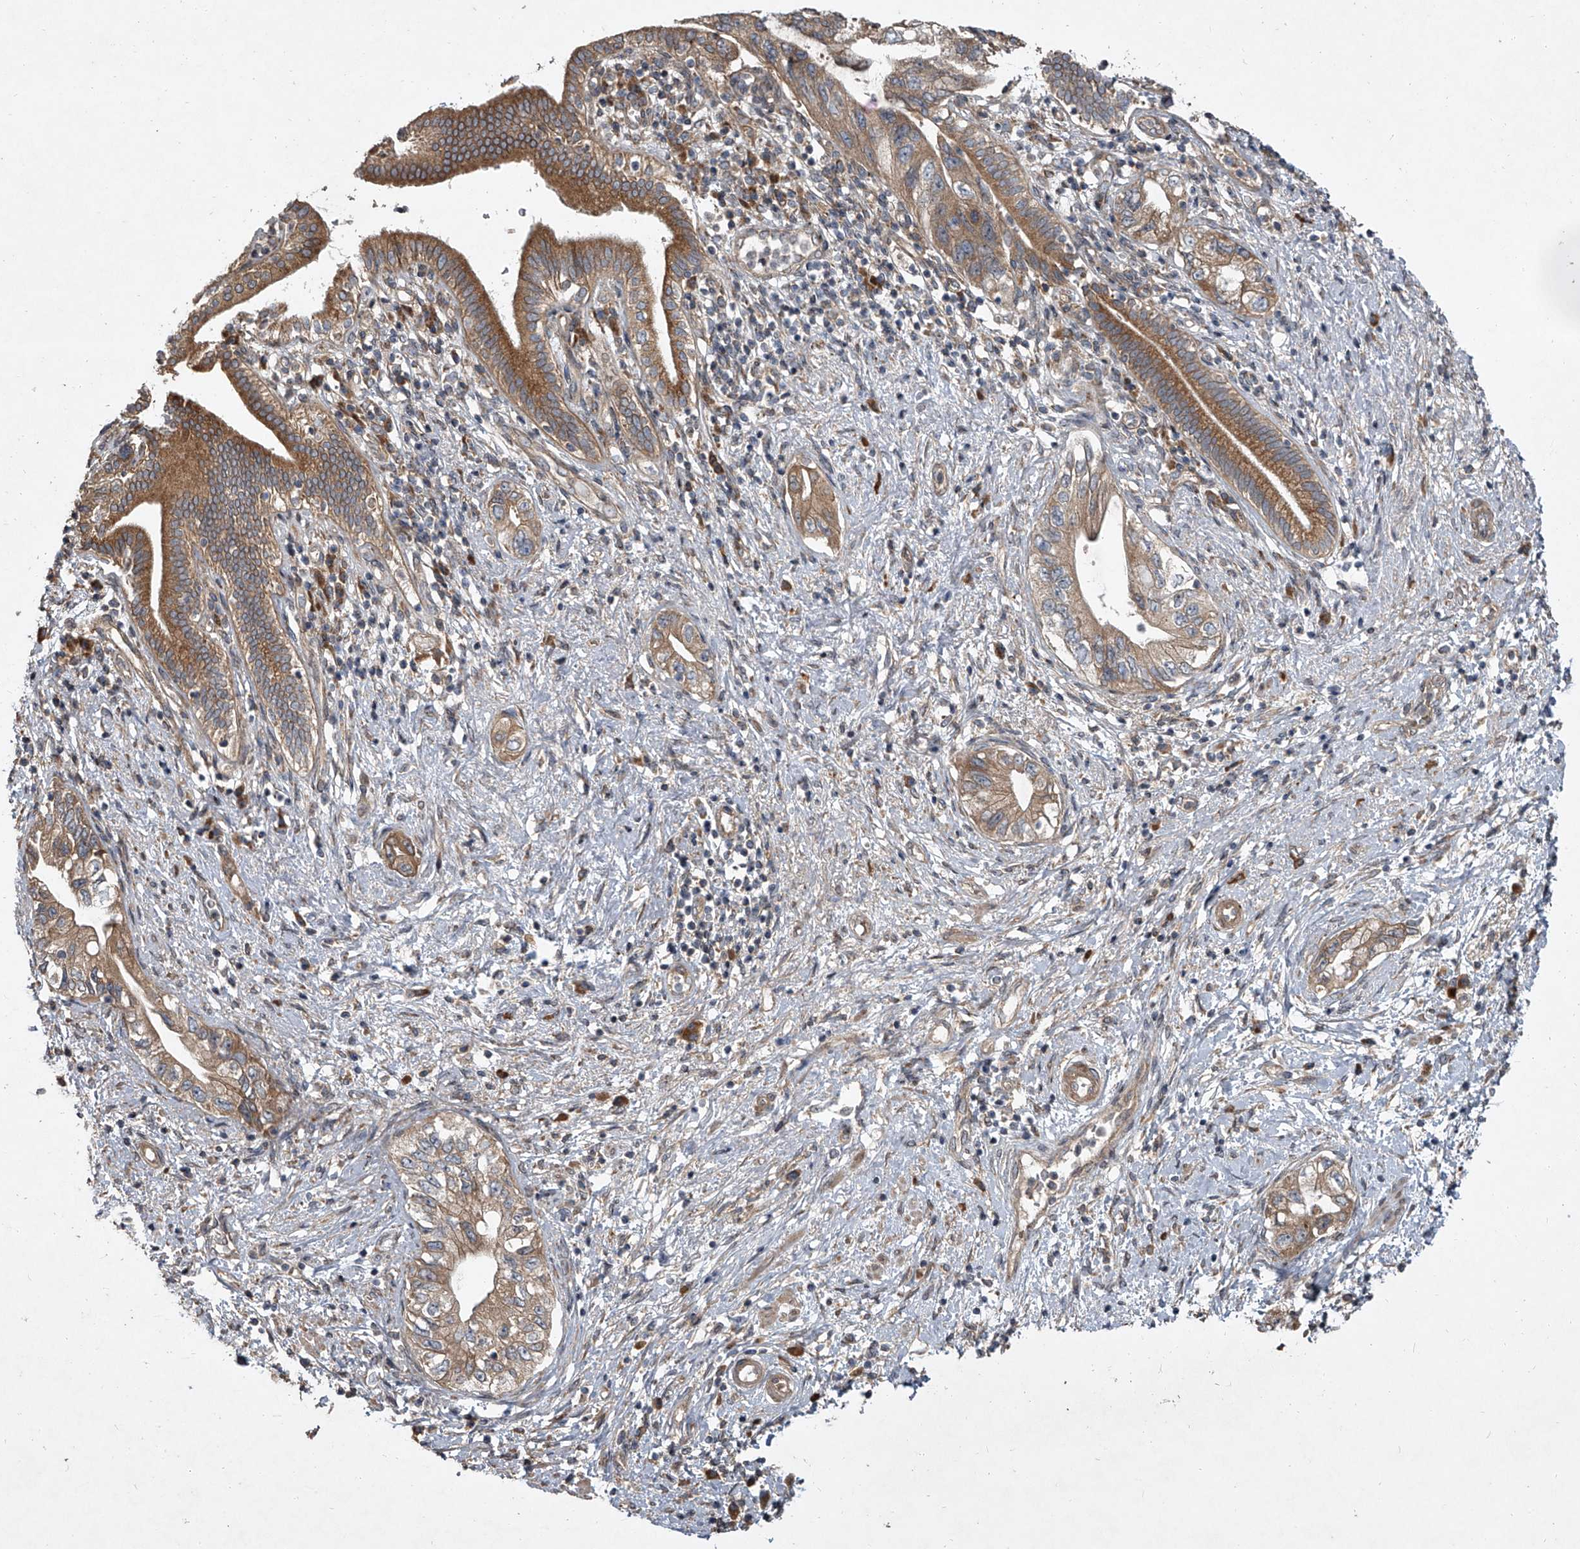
{"staining": {"intensity": "moderate", "quantity": ">75%", "location": "cytoplasmic/membranous"}, "tissue": "pancreatic cancer", "cell_type": "Tumor cells", "image_type": "cancer", "snomed": [{"axis": "morphology", "description": "Adenocarcinoma, NOS"}, {"axis": "topography", "description": "Pancreas"}], "caption": "An immunohistochemistry (IHC) micrograph of tumor tissue is shown. Protein staining in brown labels moderate cytoplasmic/membranous positivity in pancreatic cancer within tumor cells.", "gene": "EVA1C", "patient": {"sex": "female", "age": 73}}